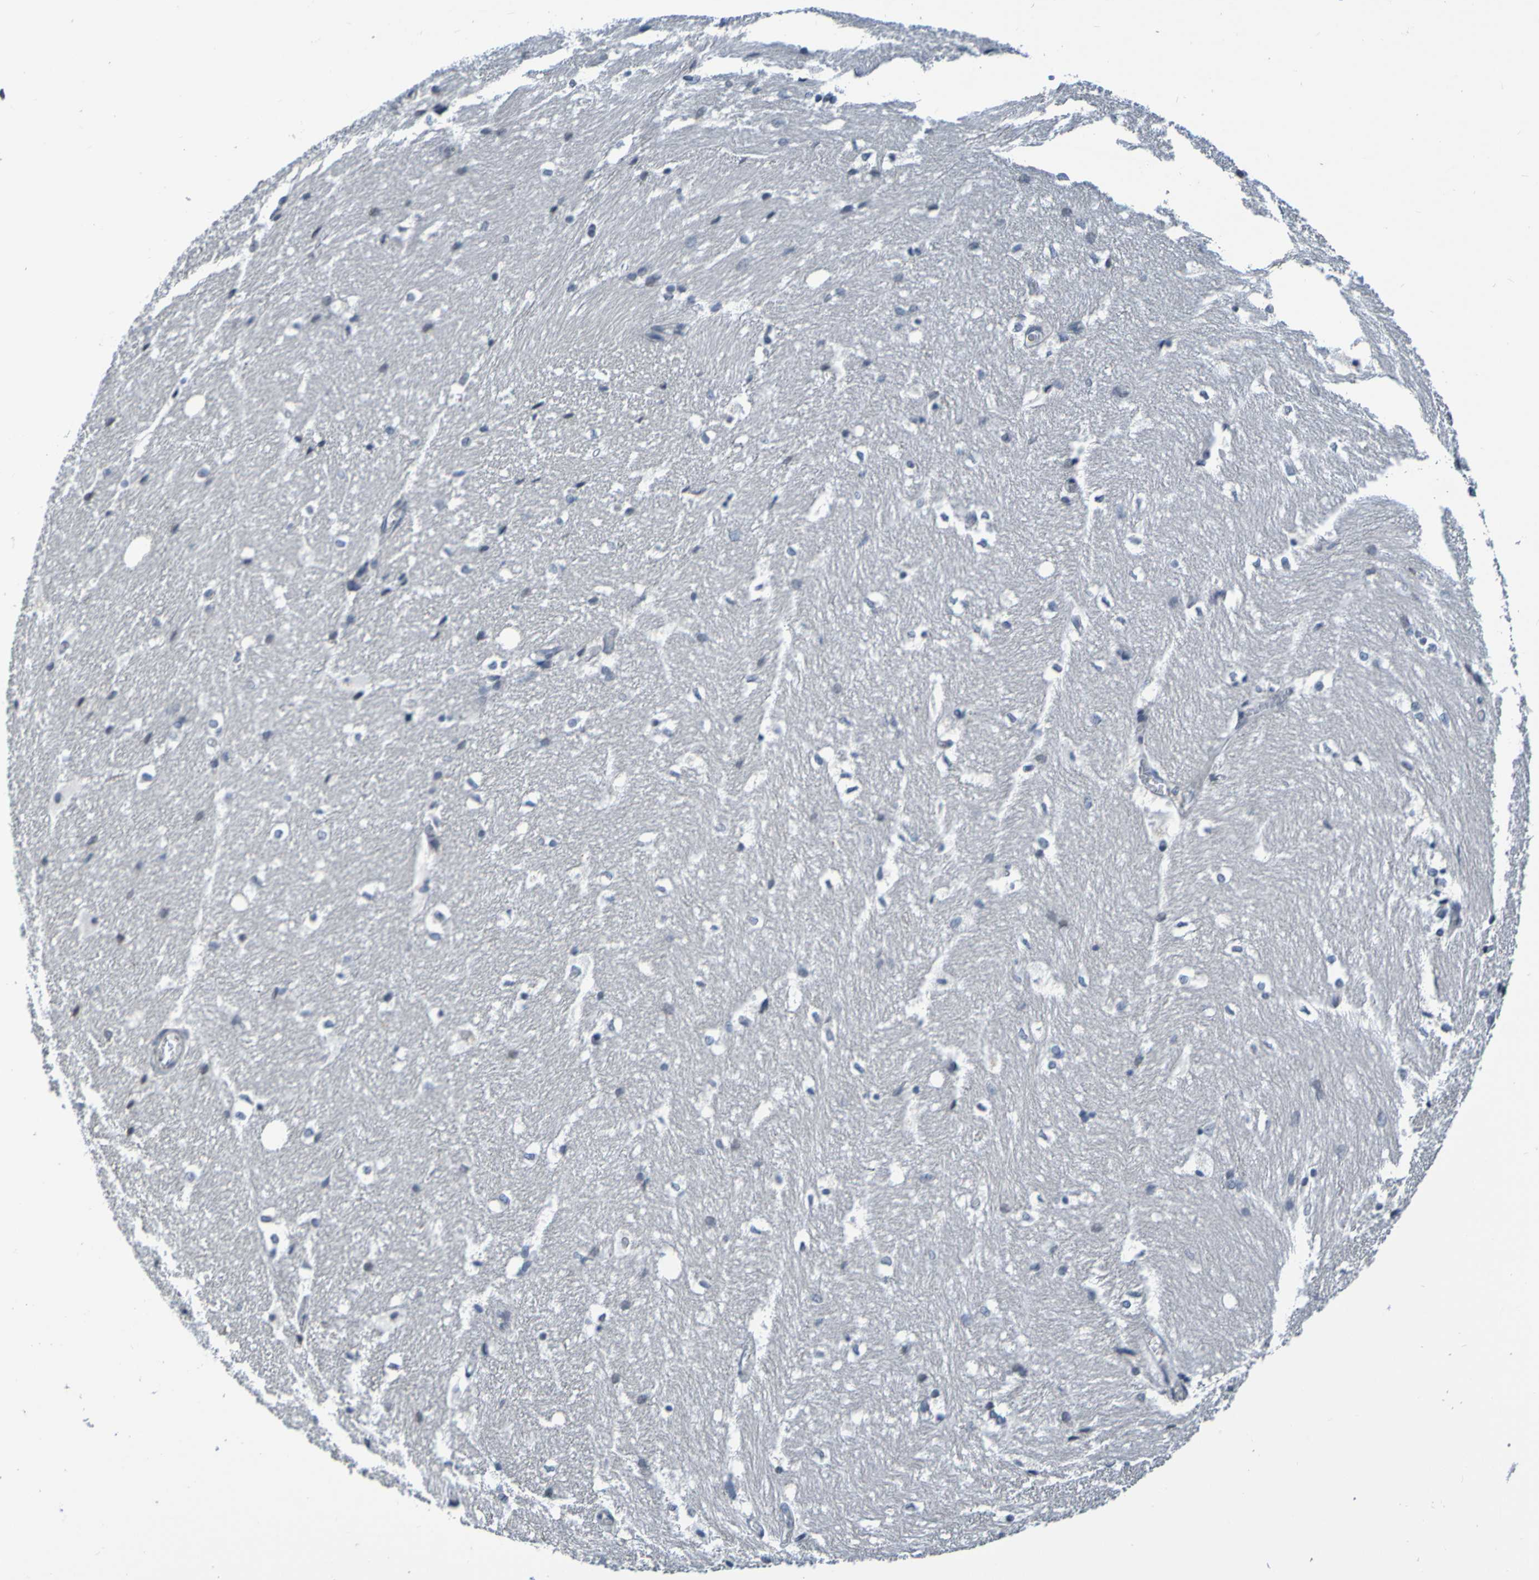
{"staining": {"intensity": "negative", "quantity": "none", "location": "none"}, "tissue": "hippocampus", "cell_type": "Glial cells", "image_type": "normal", "snomed": [{"axis": "morphology", "description": "Normal tissue, NOS"}, {"axis": "topography", "description": "Hippocampus"}], "caption": "Immunohistochemical staining of benign human hippocampus reveals no significant staining in glial cells.", "gene": "C3AR1", "patient": {"sex": "female", "age": 19}}